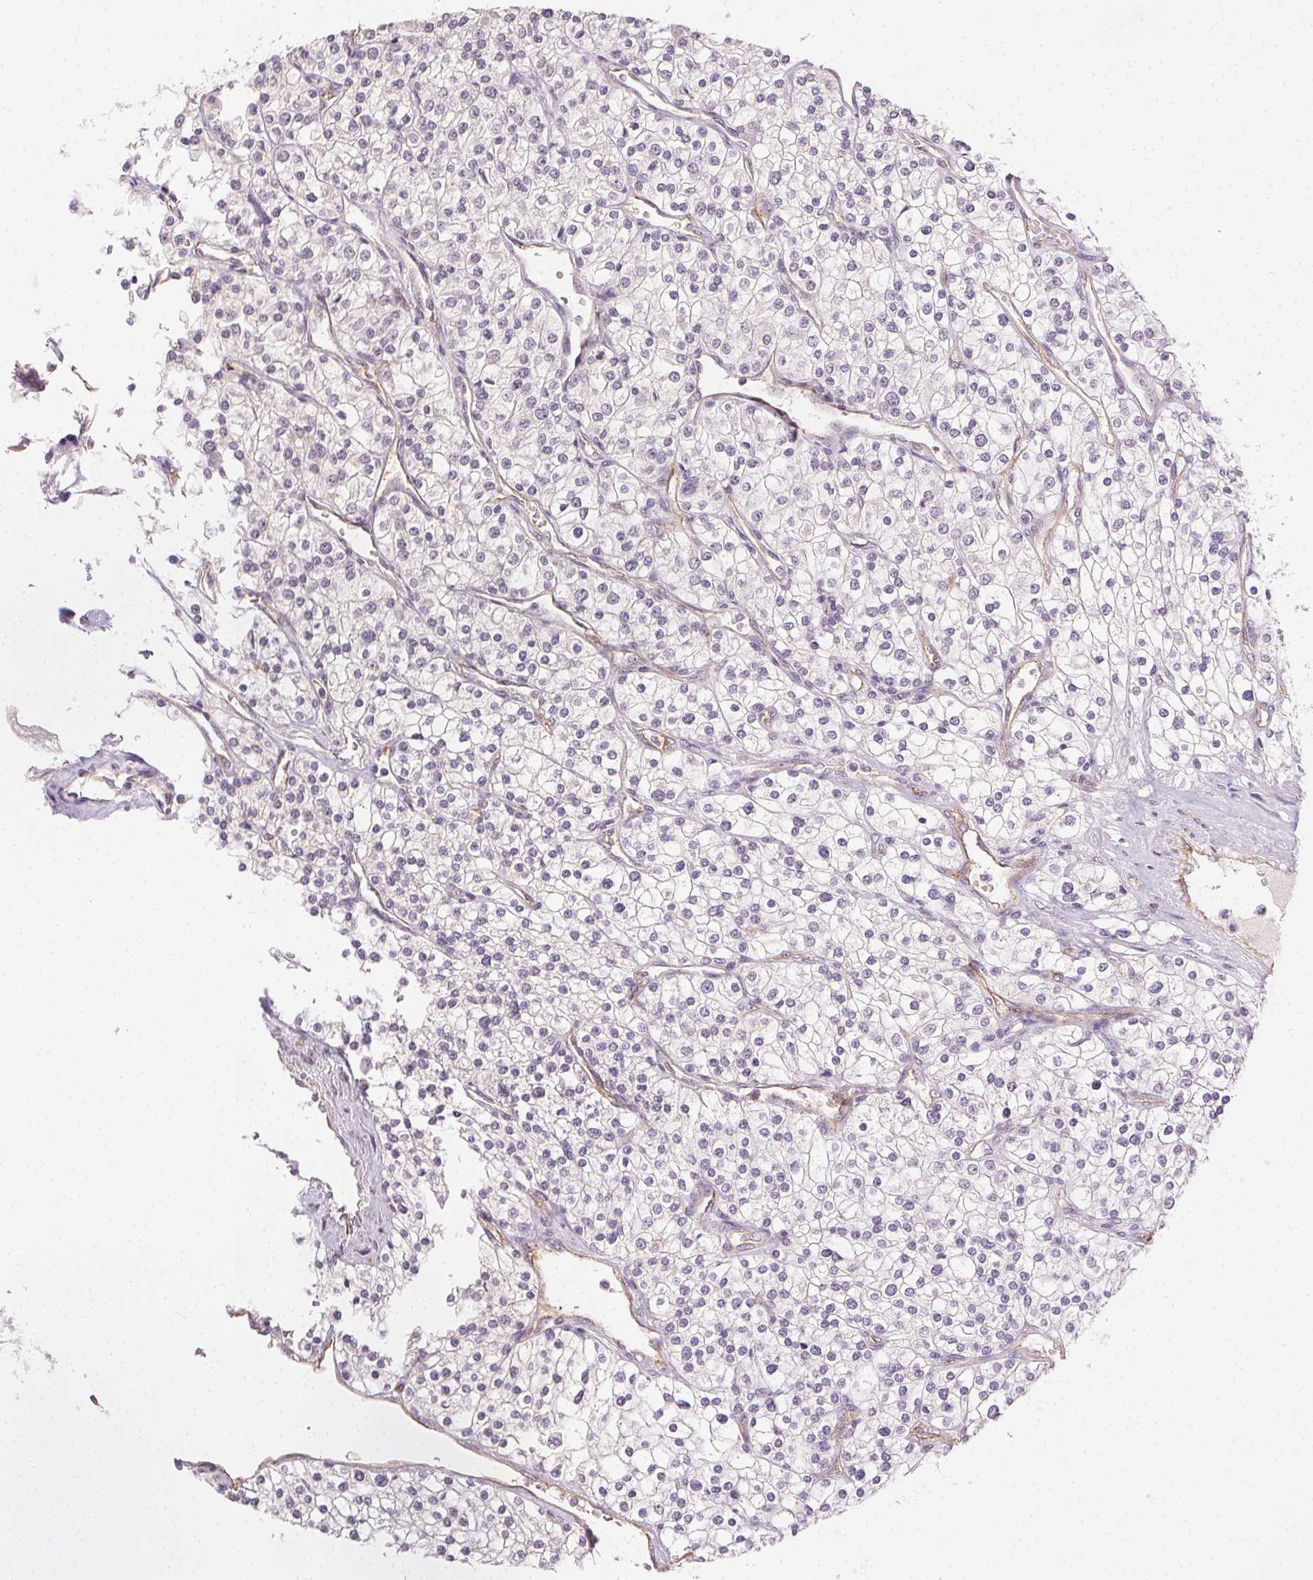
{"staining": {"intensity": "negative", "quantity": "none", "location": "none"}, "tissue": "renal cancer", "cell_type": "Tumor cells", "image_type": "cancer", "snomed": [{"axis": "morphology", "description": "Adenocarcinoma, NOS"}, {"axis": "topography", "description": "Kidney"}], "caption": "Renal adenocarcinoma stained for a protein using immunohistochemistry shows no expression tumor cells.", "gene": "PODXL", "patient": {"sex": "male", "age": 80}}